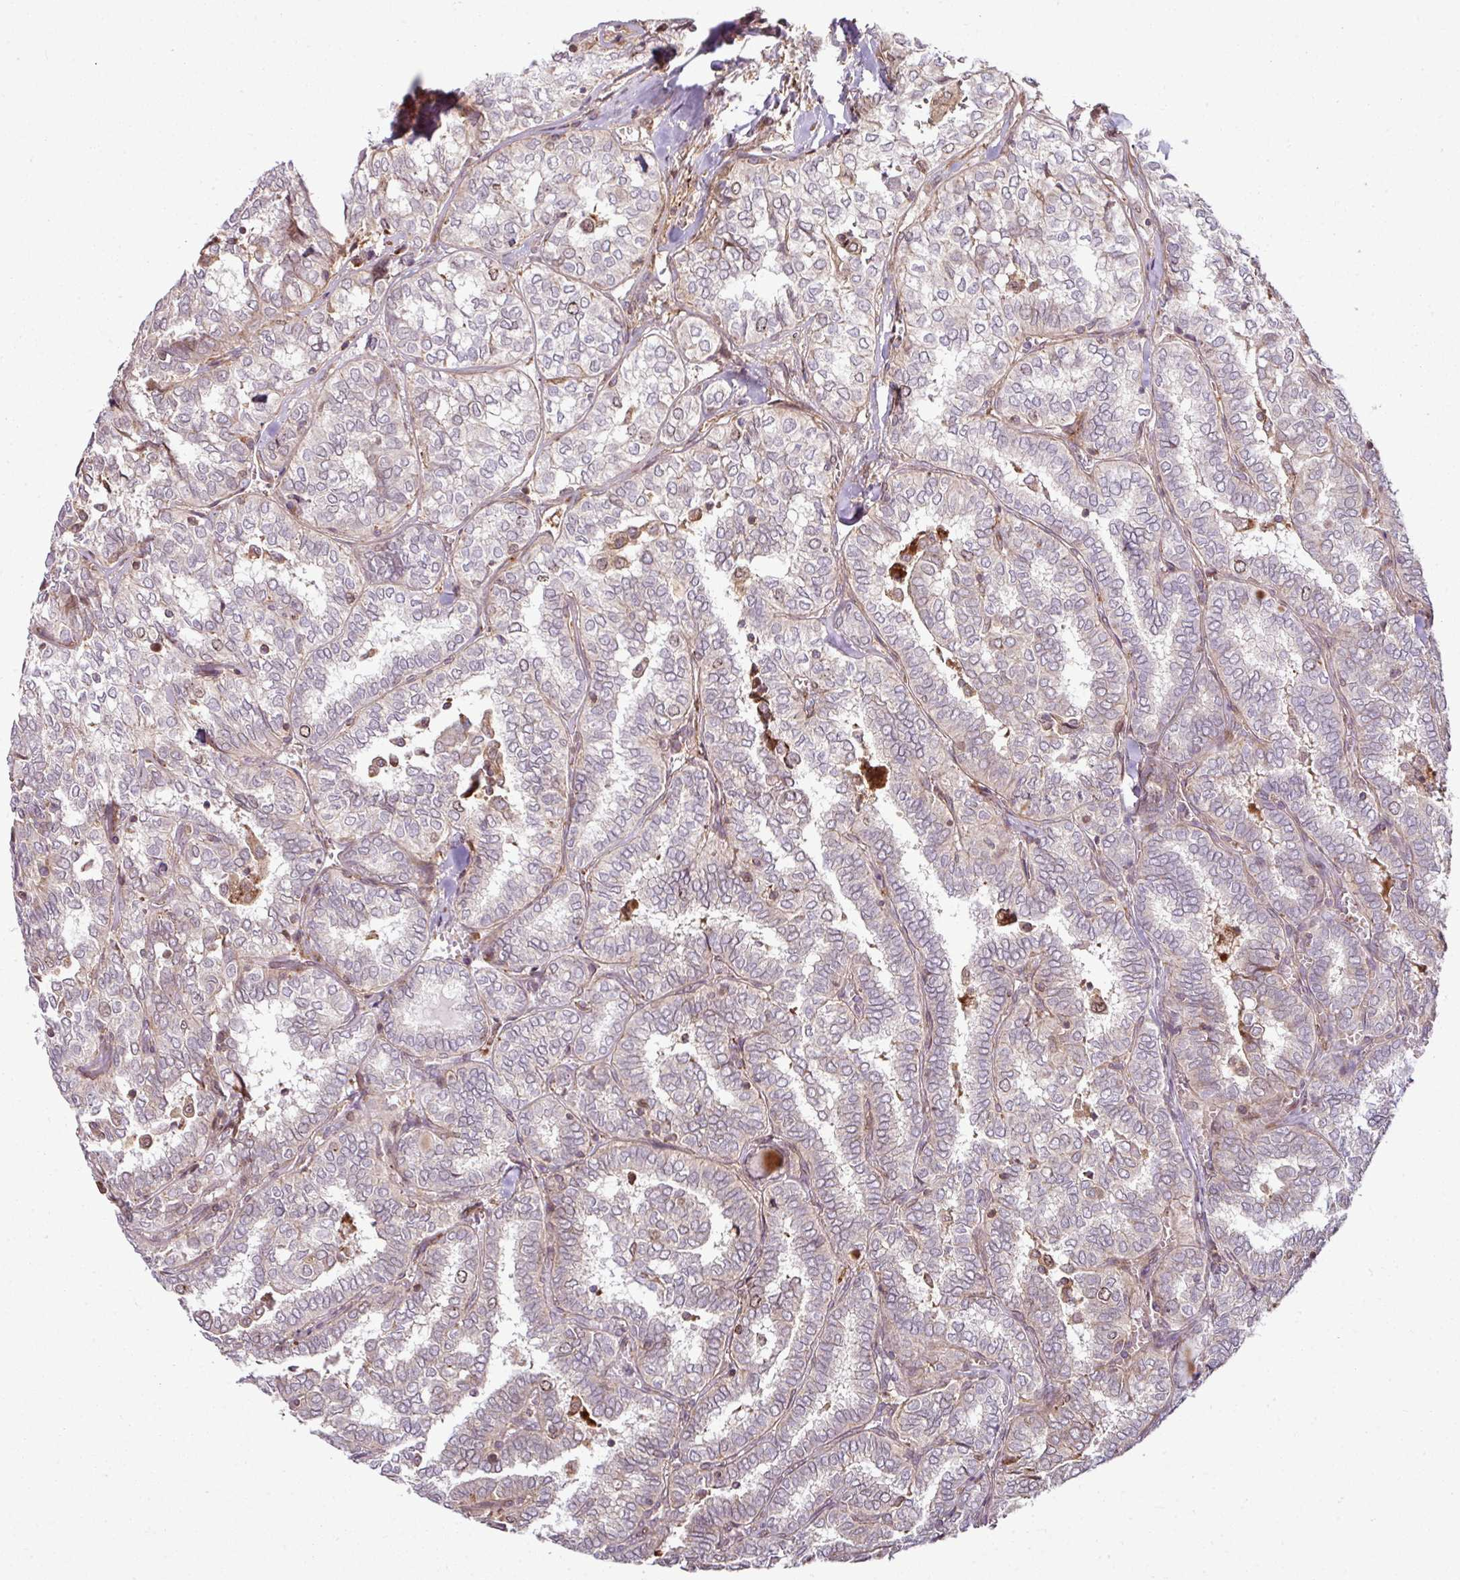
{"staining": {"intensity": "weak", "quantity": "<25%", "location": "nuclear"}, "tissue": "thyroid cancer", "cell_type": "Tumor cells", "image_type": "cancer", "snomed": [{"axis": "morphology", "description": "Papillary adenocarcinoma, NOS"}, {"axis": "topography", "description": "Thyroid gland"}], "caption": "The histopathology image exhibits no significant positivity in tumor cells of thyroid cancer (papillary adenocarcinoma). (Immunohistochemistry (ihc), brightfield microscopy, high magnification).", "gene": "ATAT1", "patient": {"sex": "female", "age": 30}}